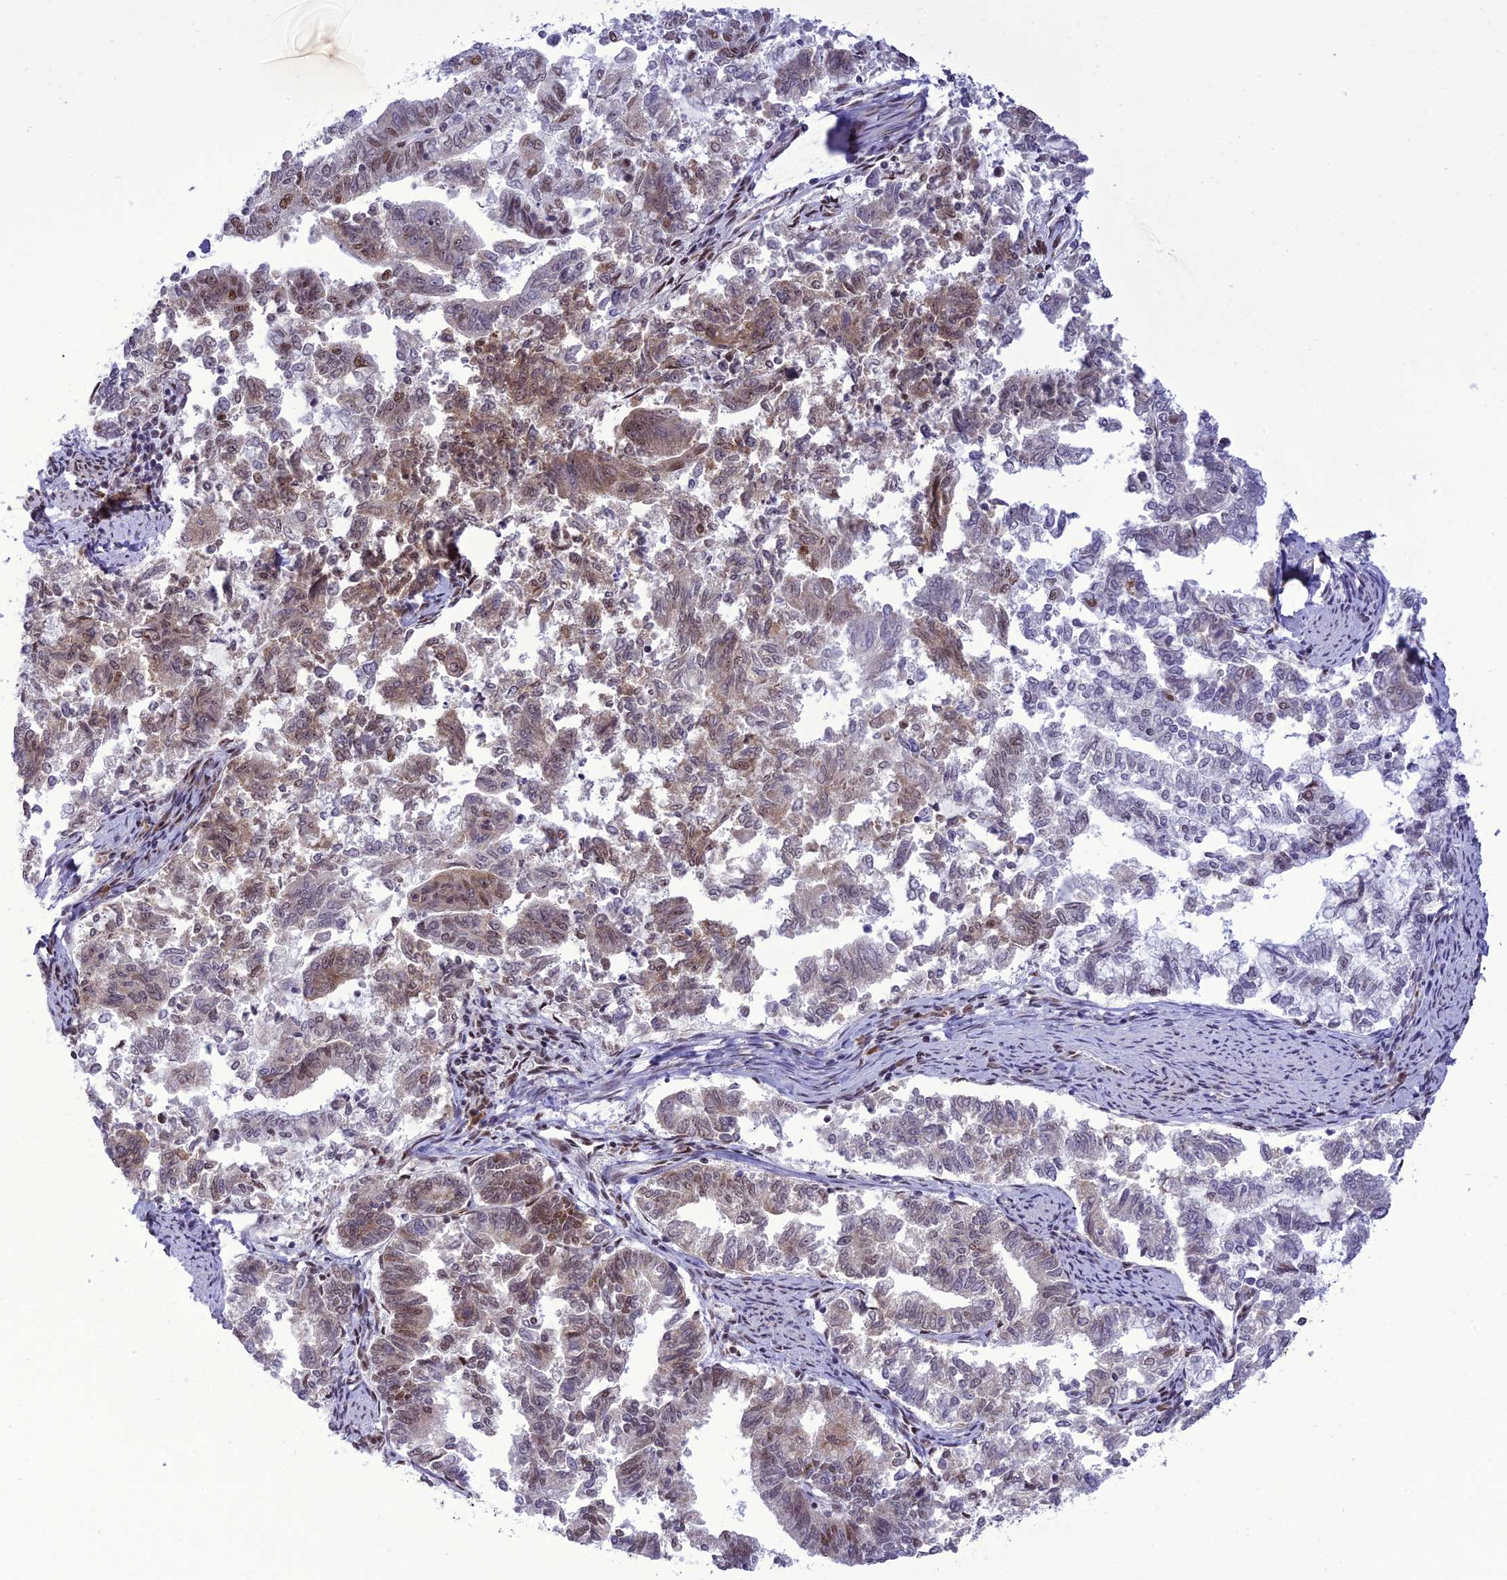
{"staining": {"intensity": "moderate", "quantity": "<25%", "location": "nuclear"}, "tissue": "endometrial cancer", "cell_type": "Tumor cells", "image_type": "cancer", "snomed": [{"axis": "morphology", "description": "Adenocarcinoma, NOS"}, {"axis": "topography", "description": "Endometrium"}], "caption": "Immunohistochemistry (IHC) of human endometrial cancer demonstrates low levels of moderate nuclear expression in approximately <25% of tumor cells.", "gene": "DDX1", "patient": {"sex": "female", "age": 79}}